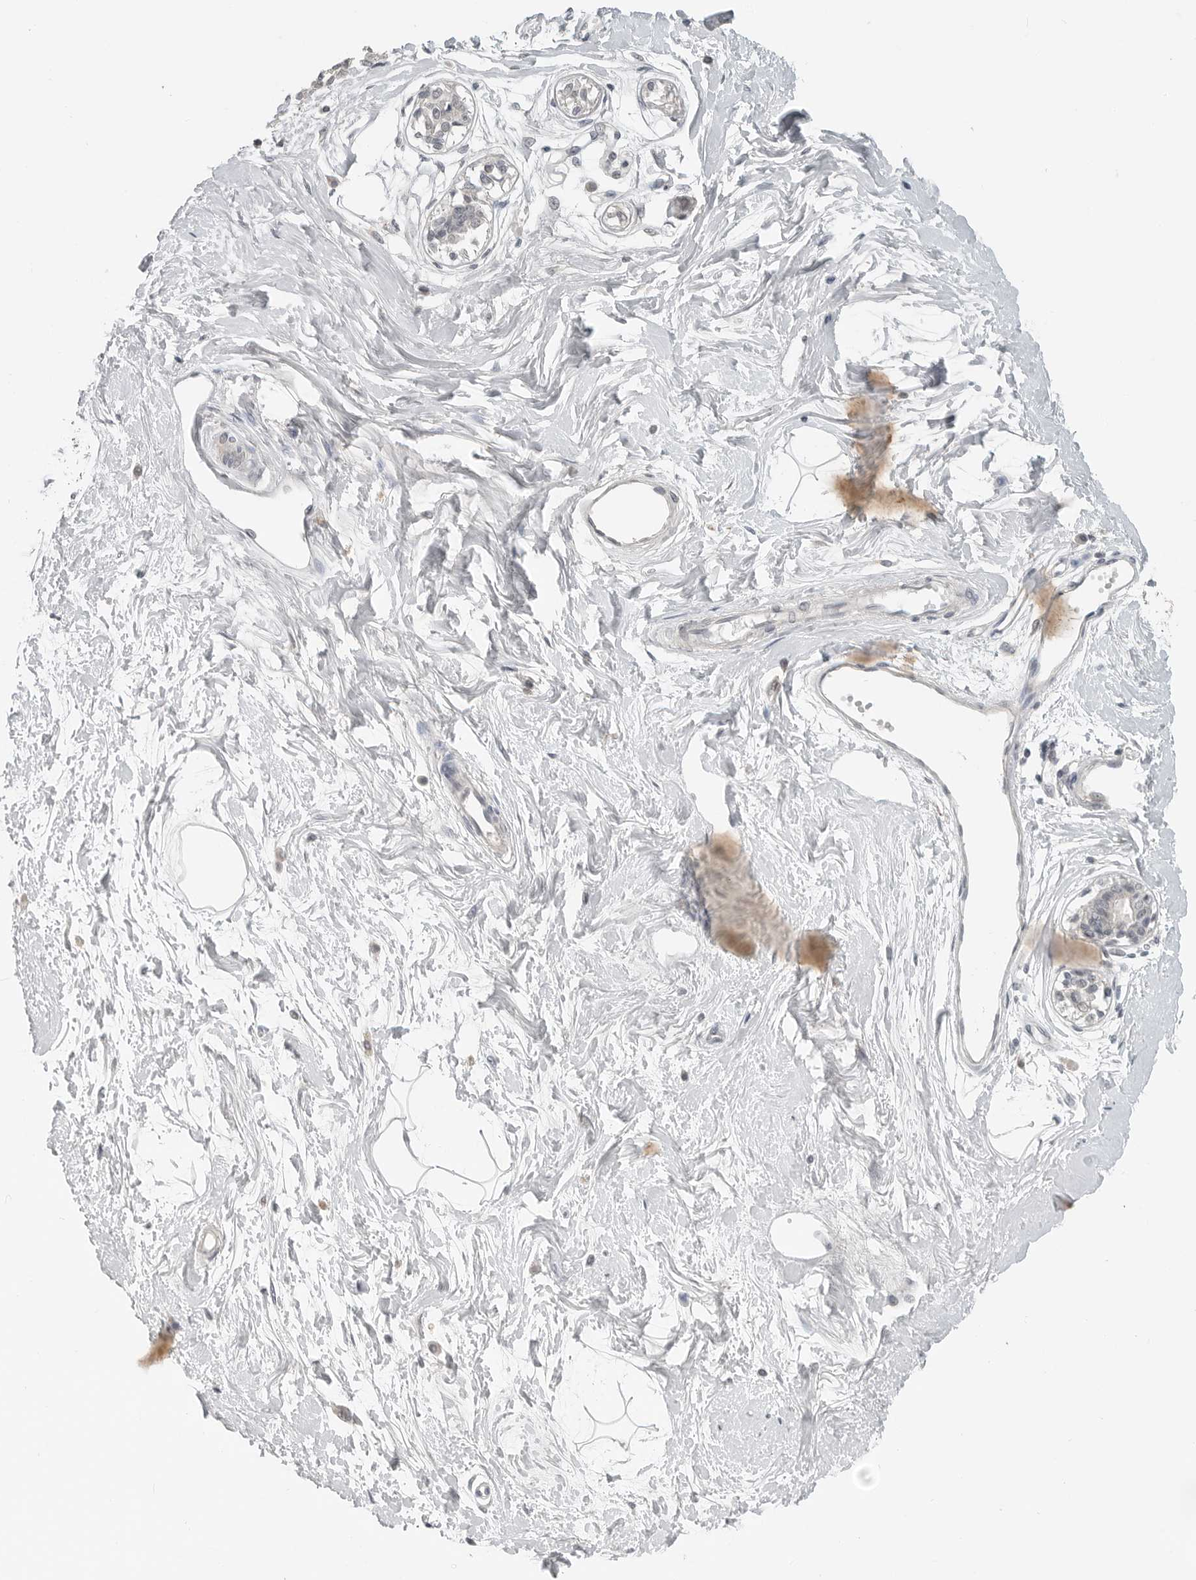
{"staining": {"intensity": "negative", "quantity": "none", "location": "none"}, "tissue": "breast", "cell_type": "Adipocytes", "image_type": "normal", "snomed": [{"axis": "morphology", "description": "Normal tissue, NOS"}, {"axis": "topography", "description": "Breast"}], "caption": "DAB (3,3'-diaminobenzidine) immunohistochemical staining of benign breast reveals no significant expression in adipocytes. The staining is performed using DAB (3,3'-diaminobenzidine) brown chromogen with nuclei counter-stained in using hematoxylin.", "gene": "FOXP3", "patient": {"sex": "female", "age": 45}}